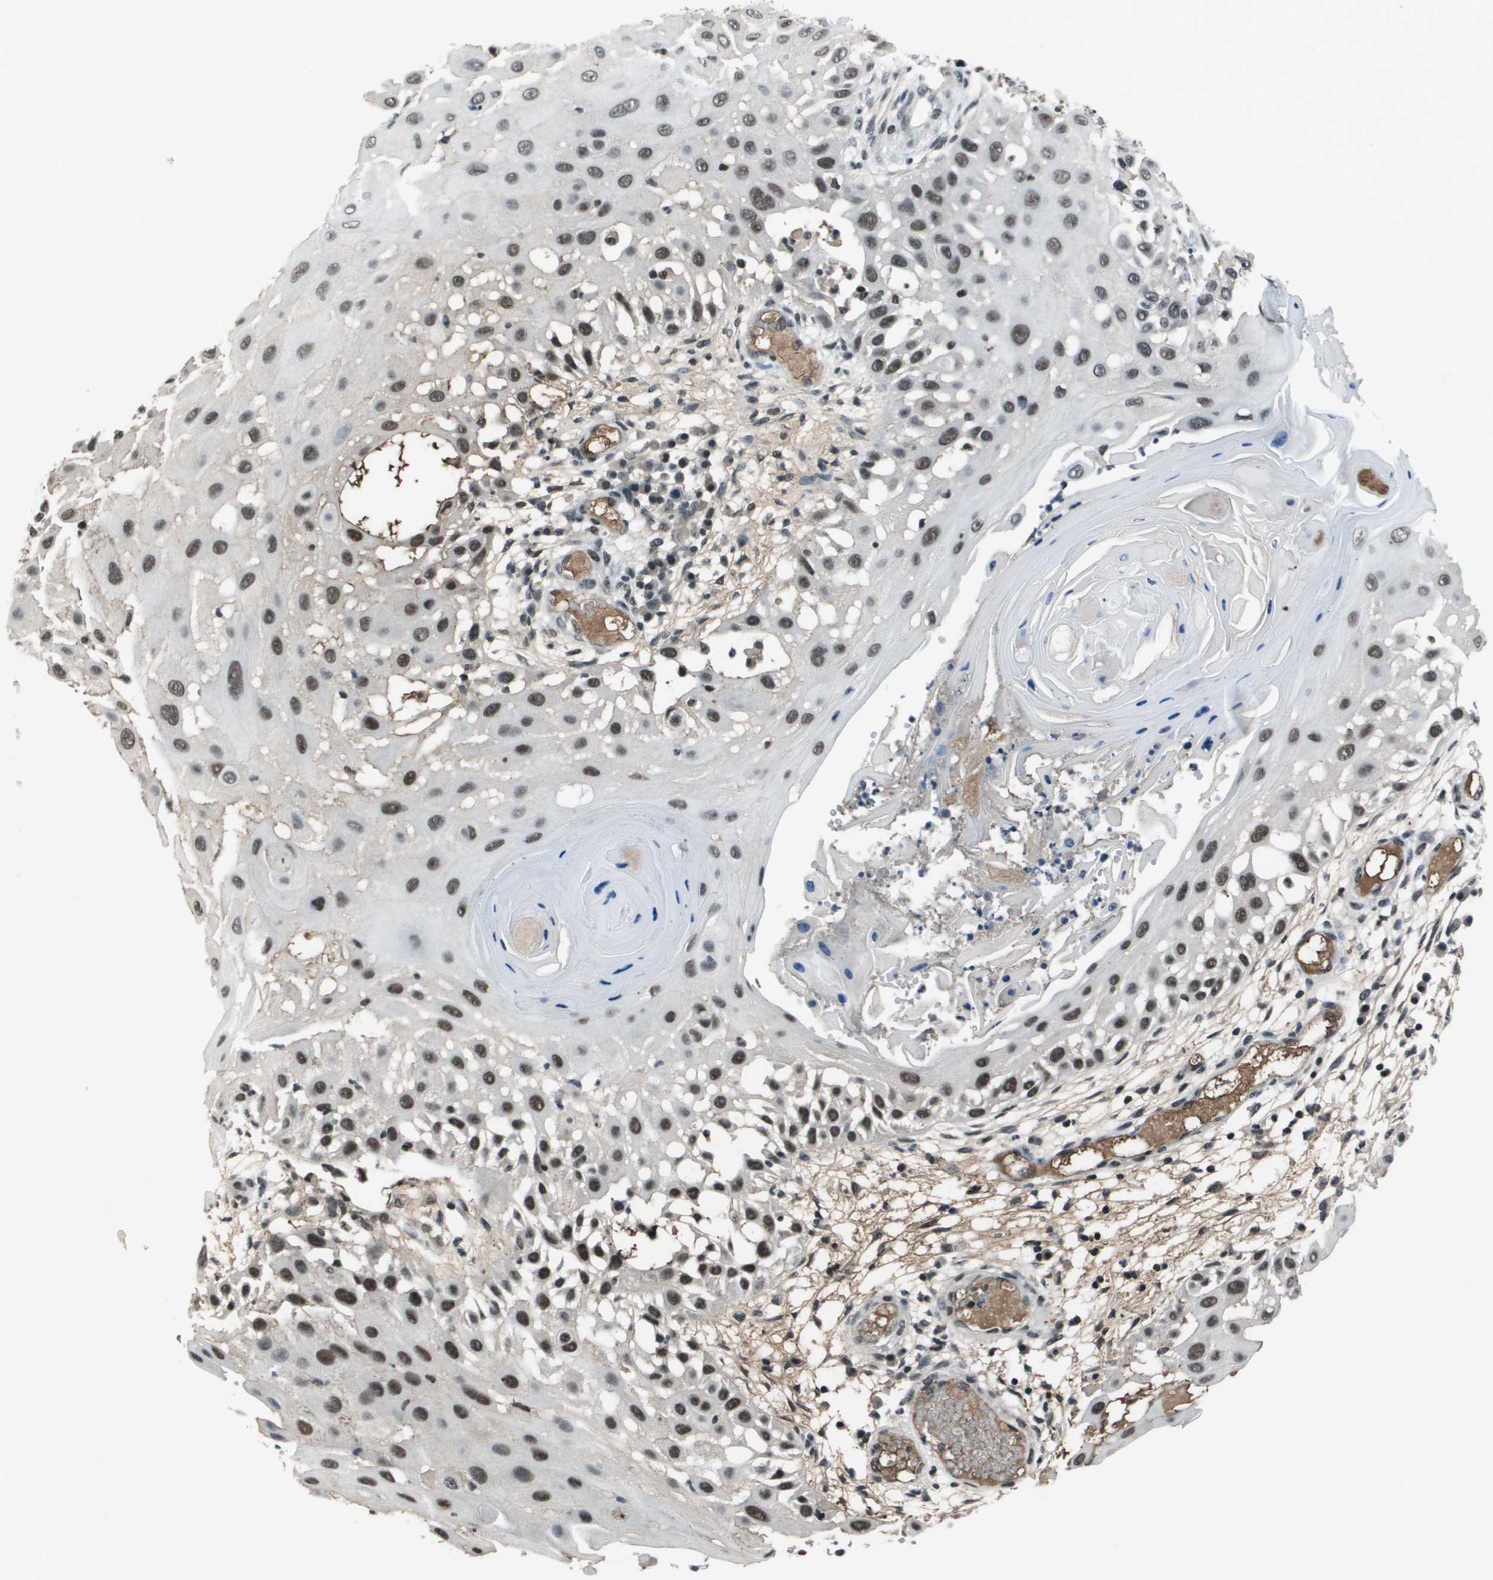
{"staining": {"intensity": "moderate", "quantity": ">75%", "location": "nuclear"}, "tissue": "skin cancer", "cell_type": "Tumor cells", "image_type": "cancer", "snomed": [{"axis": "morphology", "description": "Squamous cell carcinoma, NOS"}, {"axis": "topography", "description": "Skin"}], "caption": "This image demonstrates skin squamous cell carcinoma stained with immunohistochemistry to label a protein in brown. The nuclear of tumor cells show moderate positivity for the protein. Nuclei are counter-stained blue.", "gene": "THRAP3", "patient": {"sex": "female", "age": 44}}